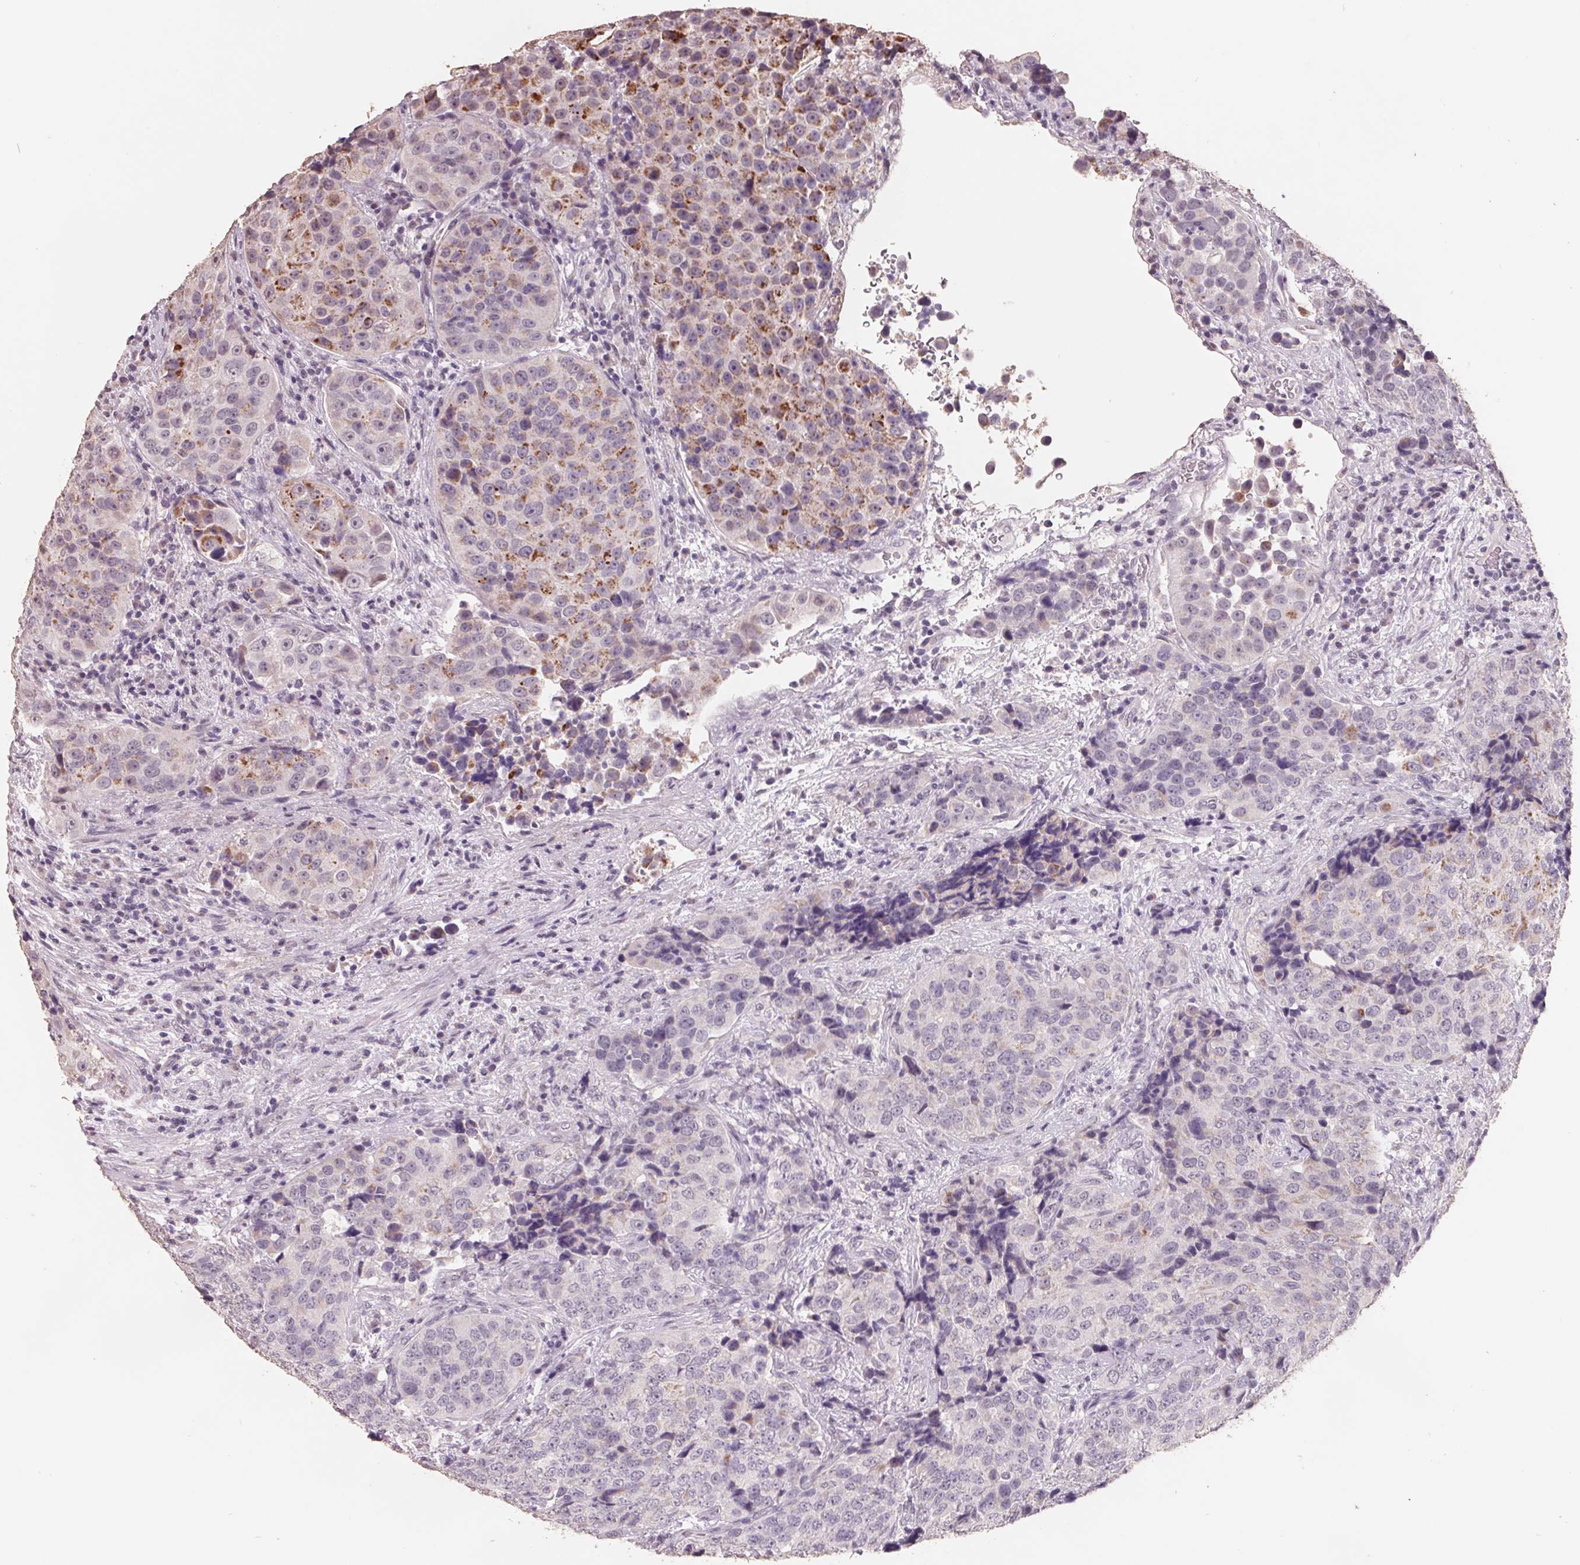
{"staining": {"intensity": "moderate", "quantity": "<25%", "location": "cytoplasmic/membranous"}, "tissue": "urothelial cancer", "cell_type": "Tumor cells", "image_type": "cancer", "snomed": [{"axis": "morphology", "description": "Urothelial carcinoma, NOS"}, {"axis": "topography", "description": "Urinary bladder"}], "caption": "Brown immunohistochemical staining in transitional cell carcinoma exhibits moderate cytoplasmic/membranous expression in approximately <25% of tumor cells.", "gene": "FTCD", "patient": {"sex": "male", "age": 52}}